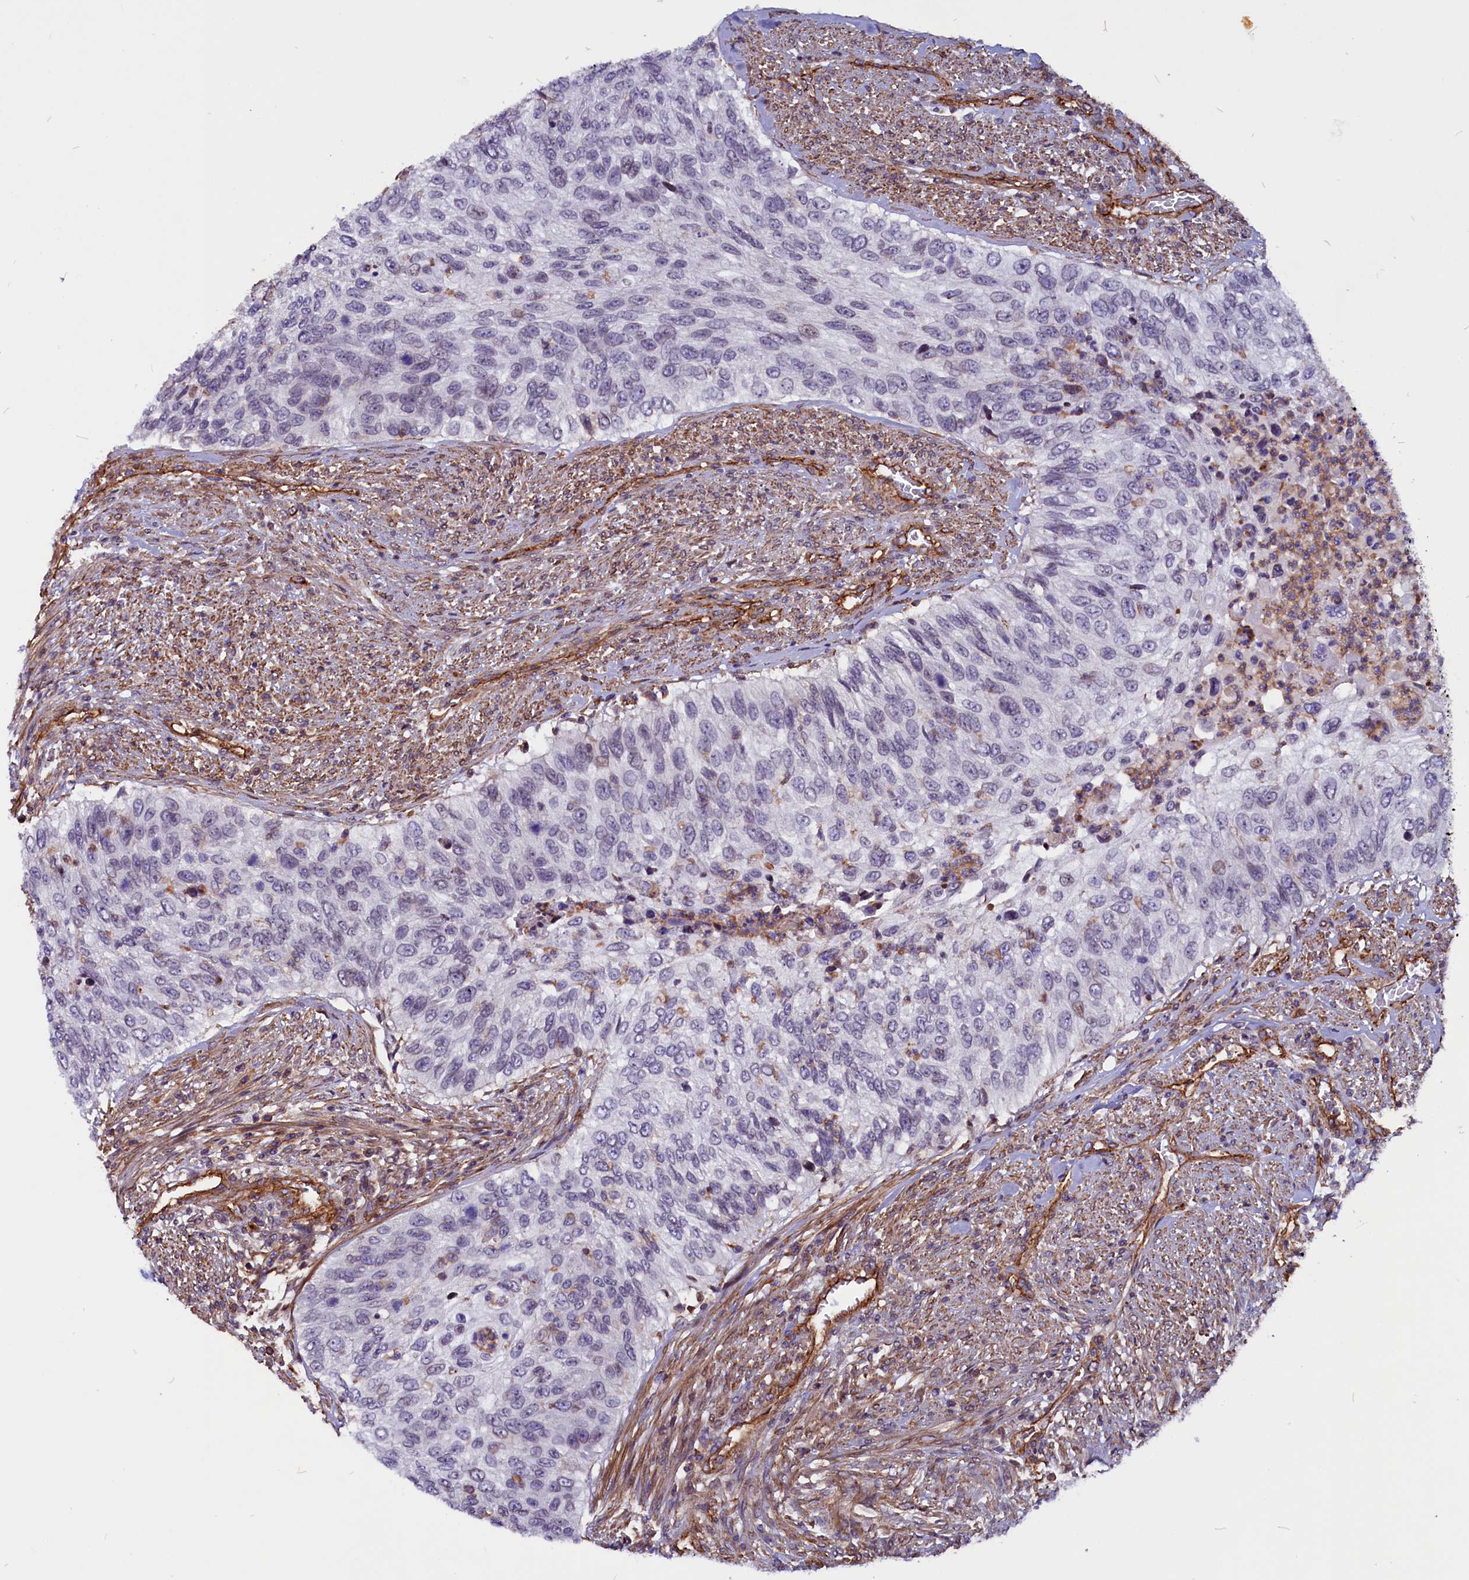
{"staining": {"intensity": "negative", "quantity": "none", "location": "none"}, "tissue": "urothelial cancer", "cell_type": "Tumor cells", "image_type": "cancer", "snomed": [{"axis": "morphology", "description": "Urothelial carcinoma, High grade"}, {"axis": "topography", "description": "Urinary bladder"}], "caption": "A high-resolution image shows immunohistochemistry (IHC) staining of urothelial cancer, which displays no significant staining in tumor cells.", "gene": "ZNF749", "patient": {"sex": "female", "age": 60}}